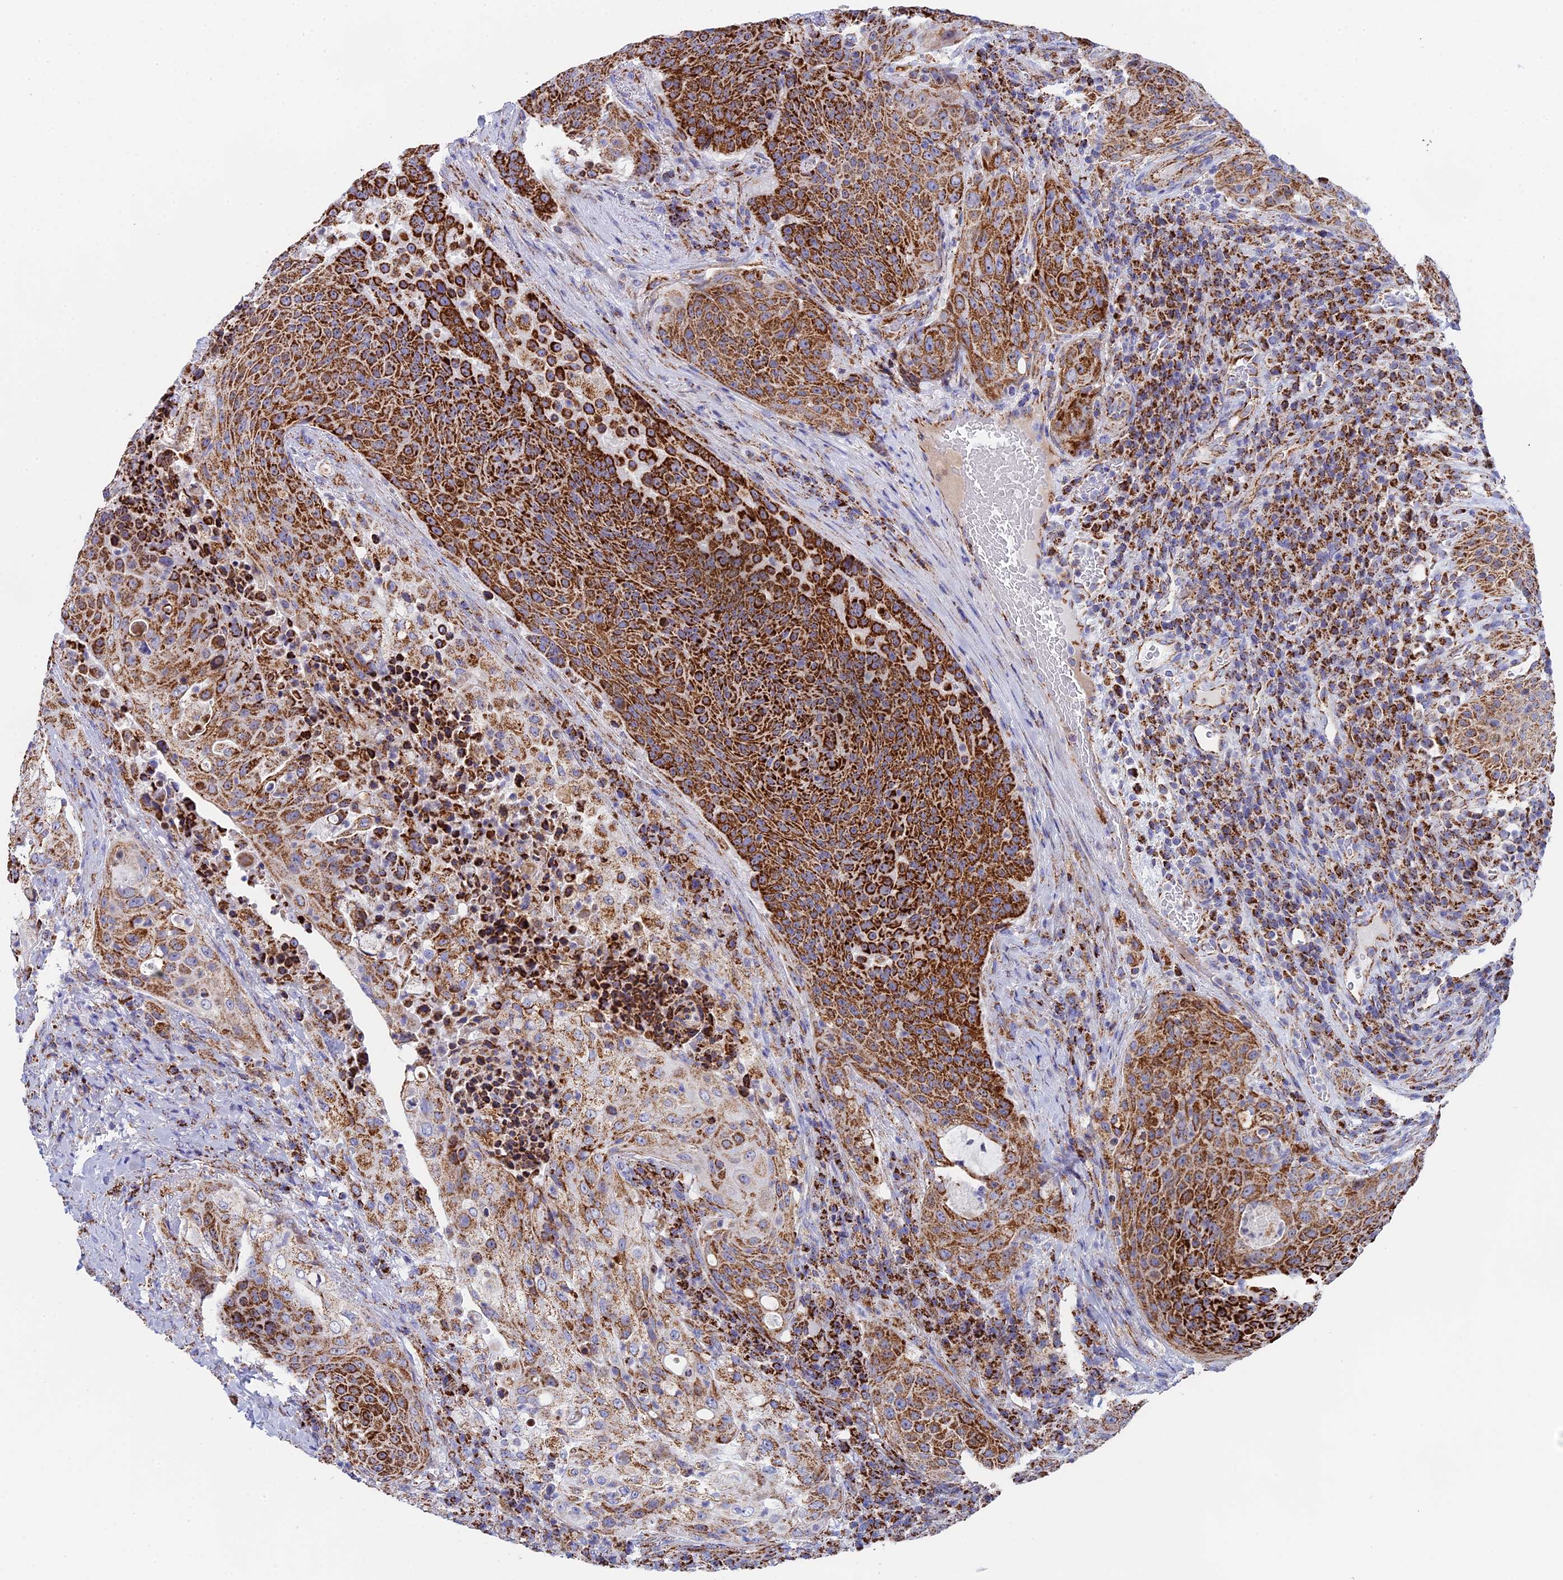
{"staining": {"intensity": "strong", "quantity": ">75%", "location": "cytoplasmic/membranous"}, "tissue": "urothelial cancer", "cell_type": "Tumor cells", "image_type": "cancer", "snomed": [{"axis": "morphology", "description": "Urothelial carcinoma, High grade"}, {"axis": "topography", "description": "Urinary bladder"}], "caption": "High-grade urothelial carcinoma stained with a brown dye demonstrates strong cytoplasmic/membranous positive staining in about >75% of tumor cells.", "gene": "NDUFA5", "patient": {"sex": "female", "age": 63}}